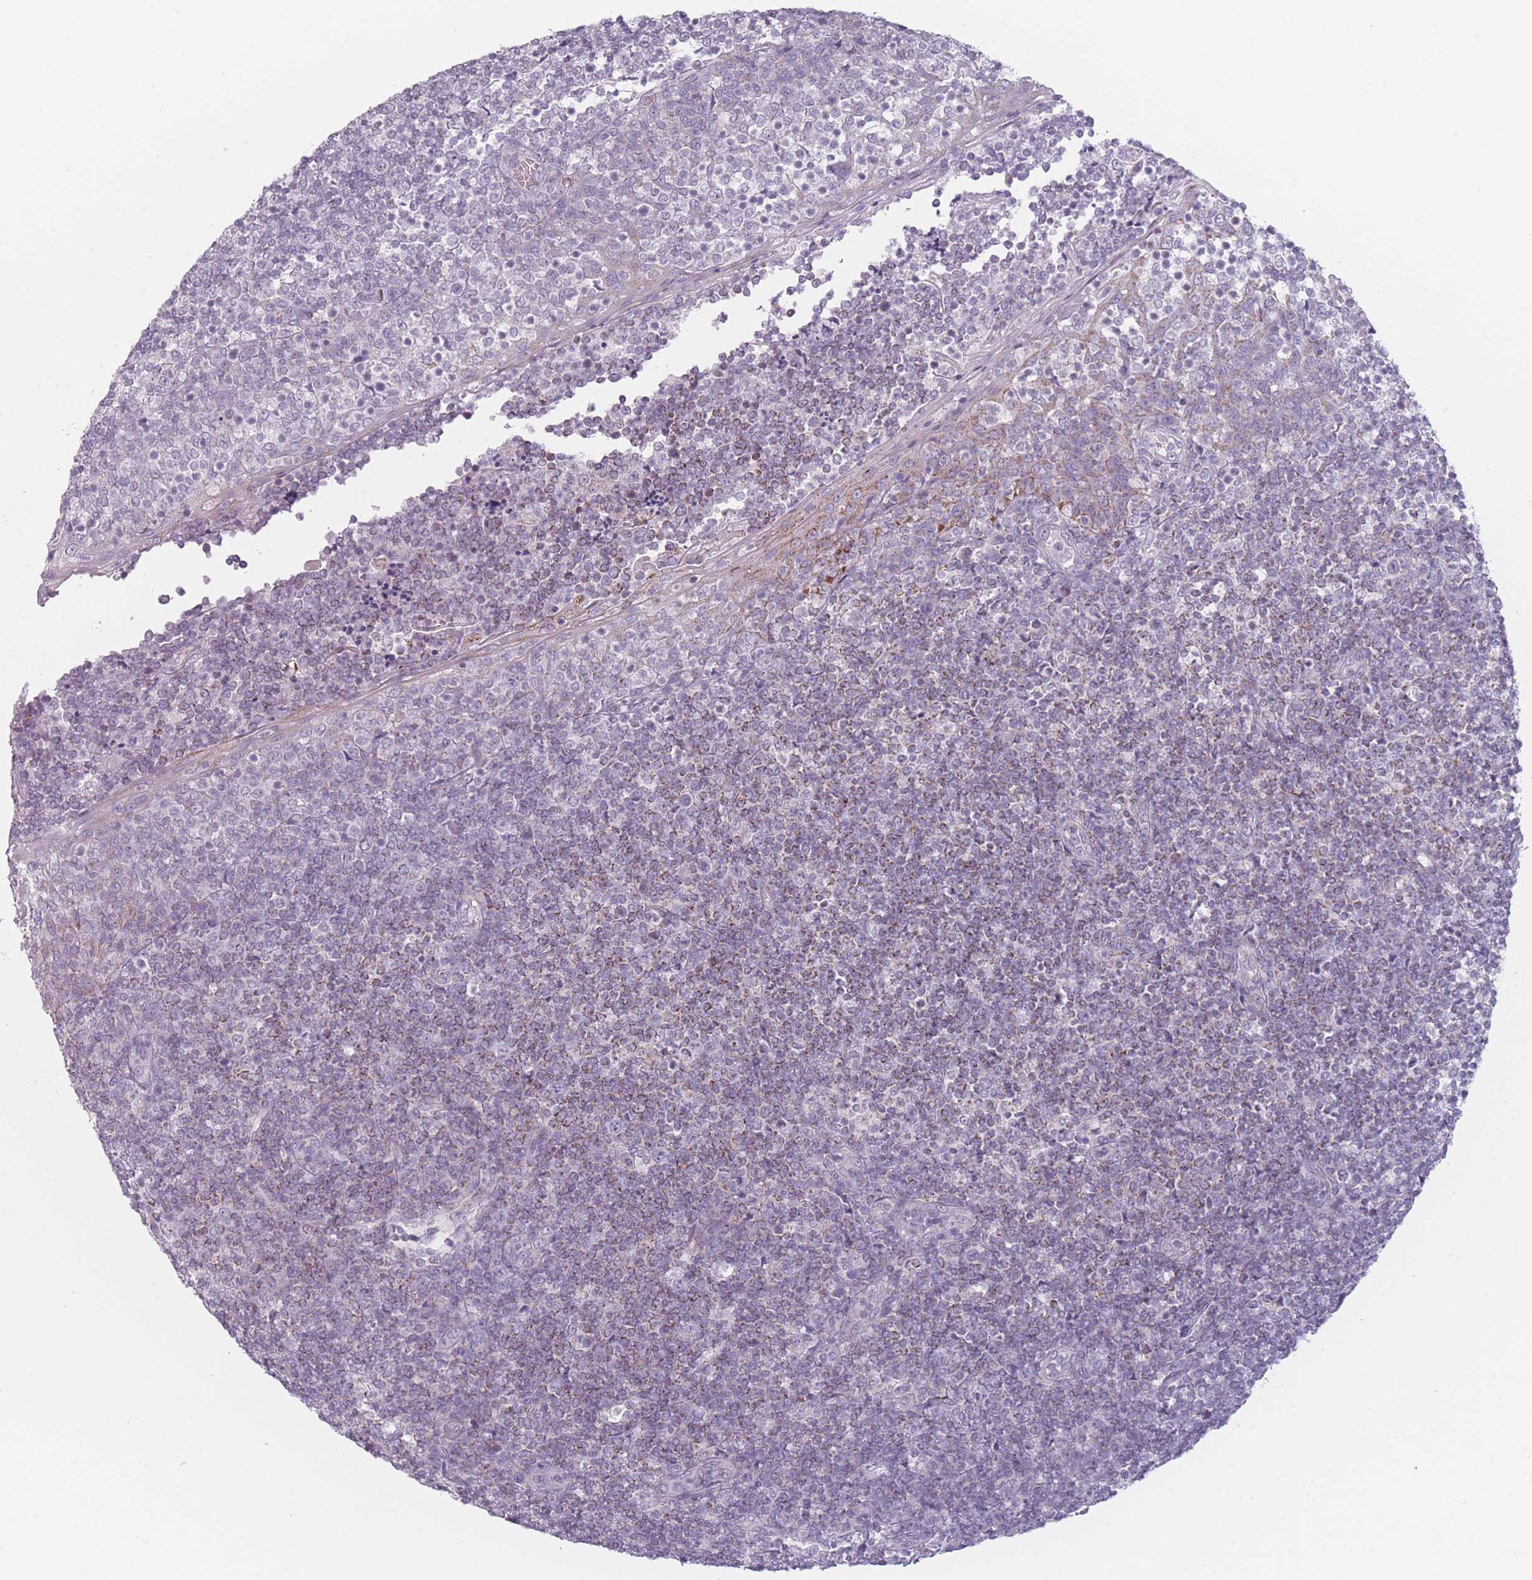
{"staining": {"intensity": "moderate", "quantity": "25%-75%", "location": "cytoplasmic/membranous"}, "tissue": "tonsil", "cell_type": "Germinal center cells", "image_type": "normal", "snomed": [{"axis": "morphology", "description": "Normal tissue, NOS"}, {"axis": "topography", "description": "Tonsil"}], "caption": "Immunohistochemical staining of unremarkable tonsil displays medium levels of moderate cytoplasmic/membranous positivity in about 25%-75% of germinal center cells. (Brightfield microscopy of DAB IHC at high magnification).", "gene": "DCHS1", "patient": {"sex": "female", "age": 19}}